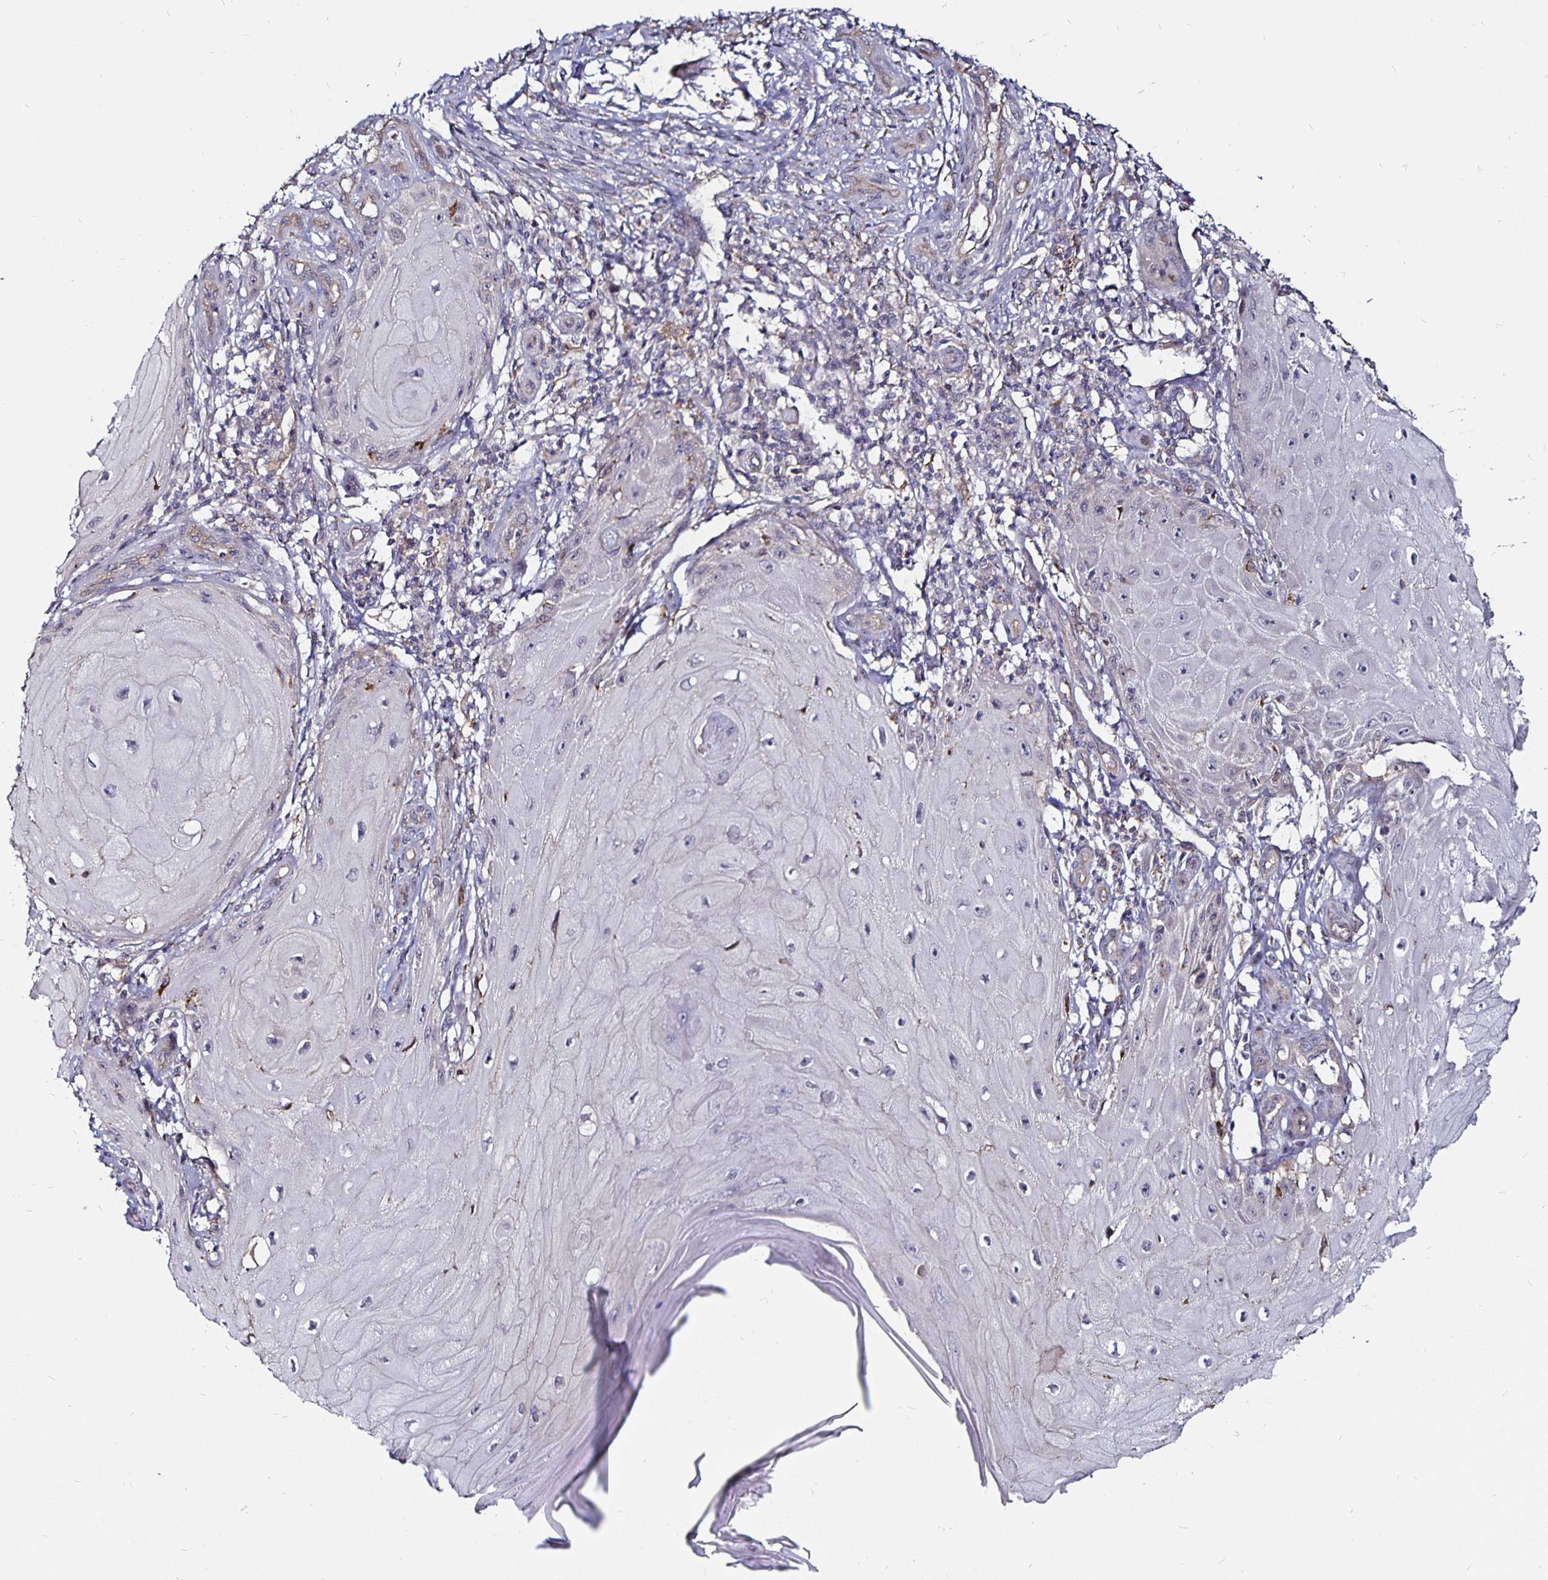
{"staining": {"intensity": "negative", "quantity": "none", "location": "none"}, "tissue": "skin cancer", "cell_type": "Tumor cells", "image_type": "cancer", "snomed": [{"axis": "morphology", "description": "Squamous cell carcinoma, NOS"}, {"axis": "topography", "description": "Skin"}], "caption": "This is an immunohistochemistry (IHC) photomicrograph of squamous cell carcinoma (skin). There is no positivity in tumor cells.", "gene": "CYP27A1", "patient": {"sex": "female", "age": 77}}